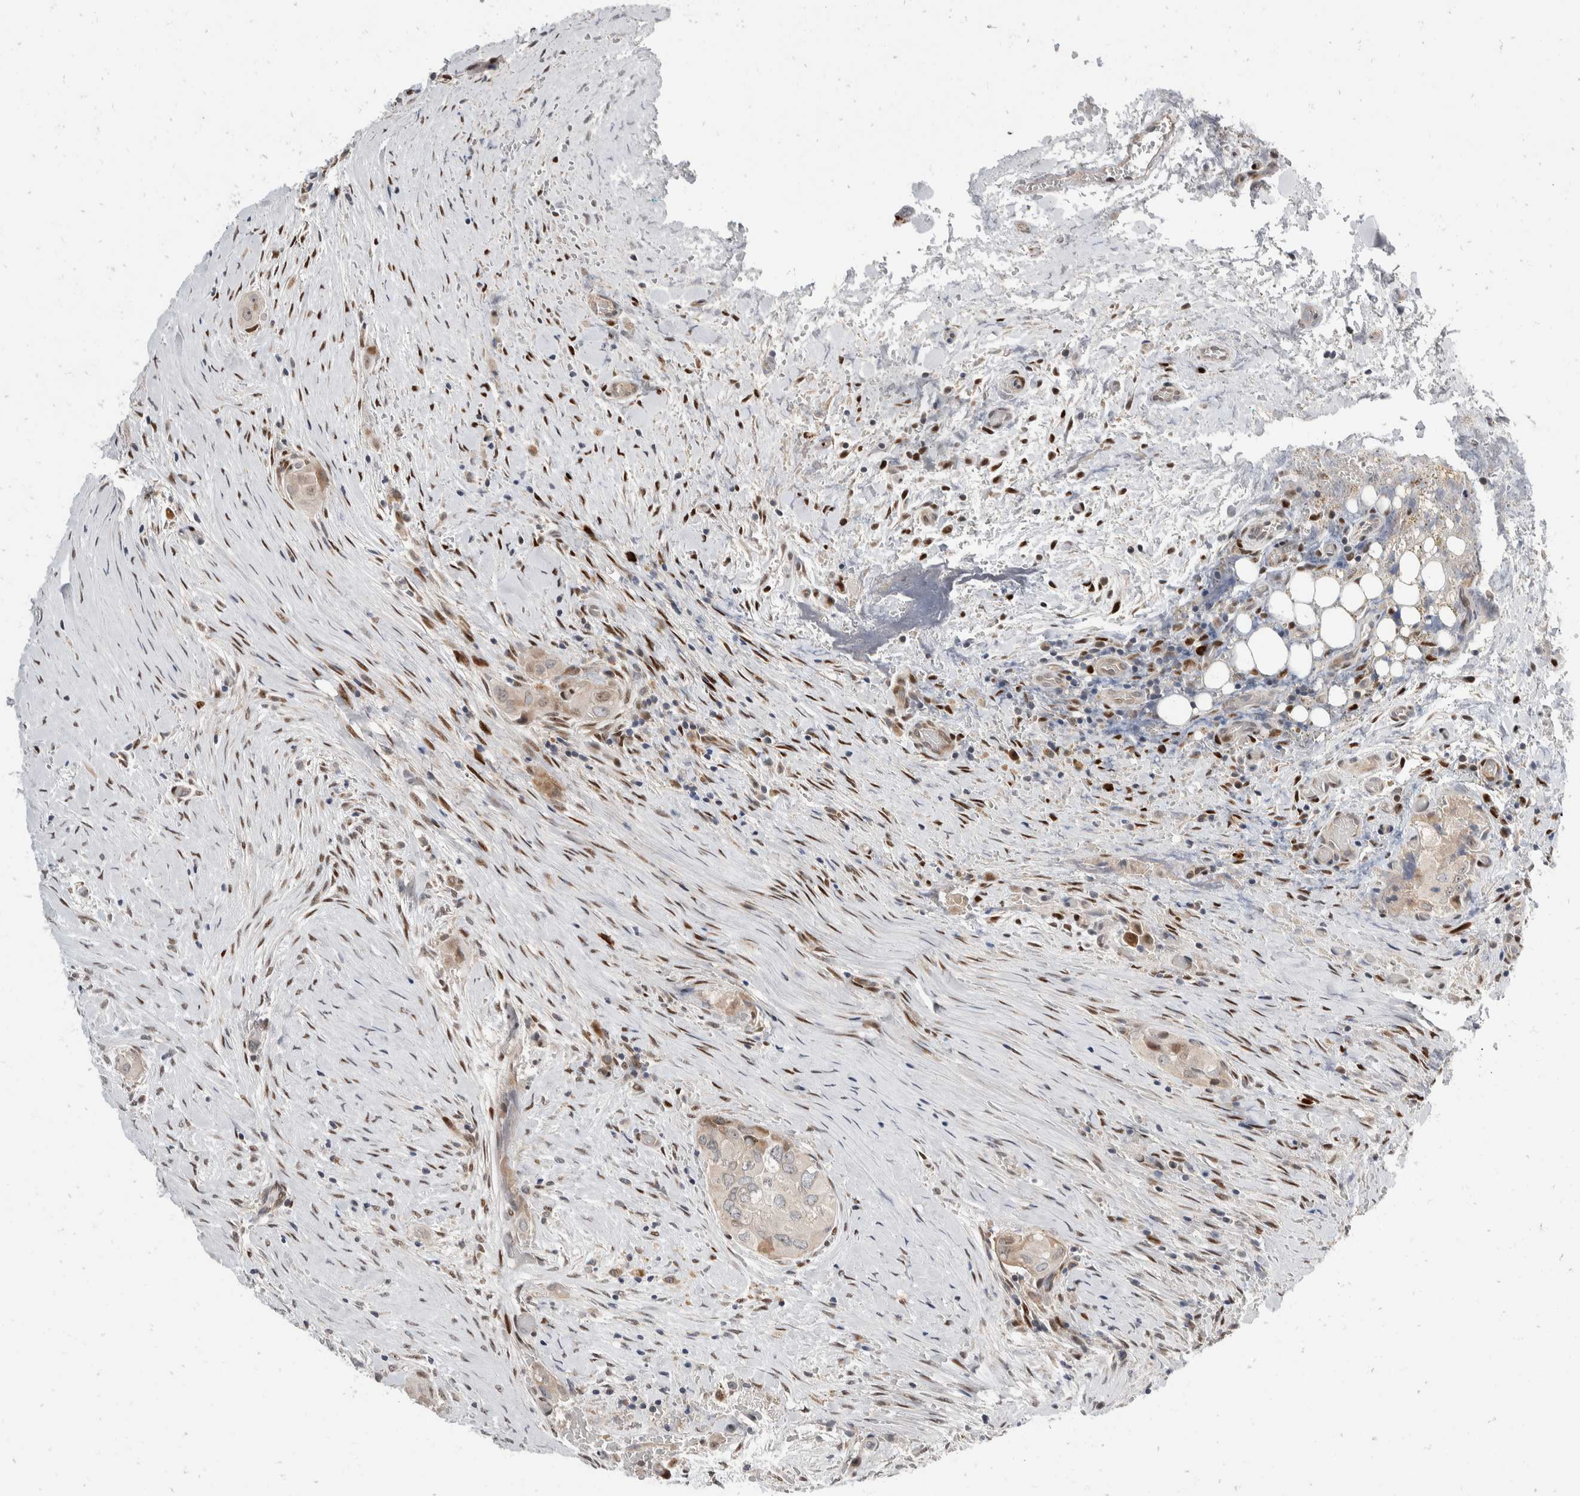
{"staining": {"intensity": "negative", "quantity": "none", "location": "none"}, "tissue": "thyroid cancer", "cell_type": "Tumor cells", "image_type": "cancer", "snomed": [{"axis": "morphology", "description": "Papillary adenocarcinoma, NOS"}, {"axis": "topography", "description": "Thyroid gland"}], "caption": "High magnification brightfield microscopy of thyroid papillary adenocarcinoma stained with DAB (3,3'-diaminobenzidine) (brown) and counterstained with hematoxylin (blue): tumor cells show no significant staining. (DAB immunohistochemistry with hematoxylin counter stain).", "gene": "ZNF703", "patient": {"sex": "female", "age": 59}}